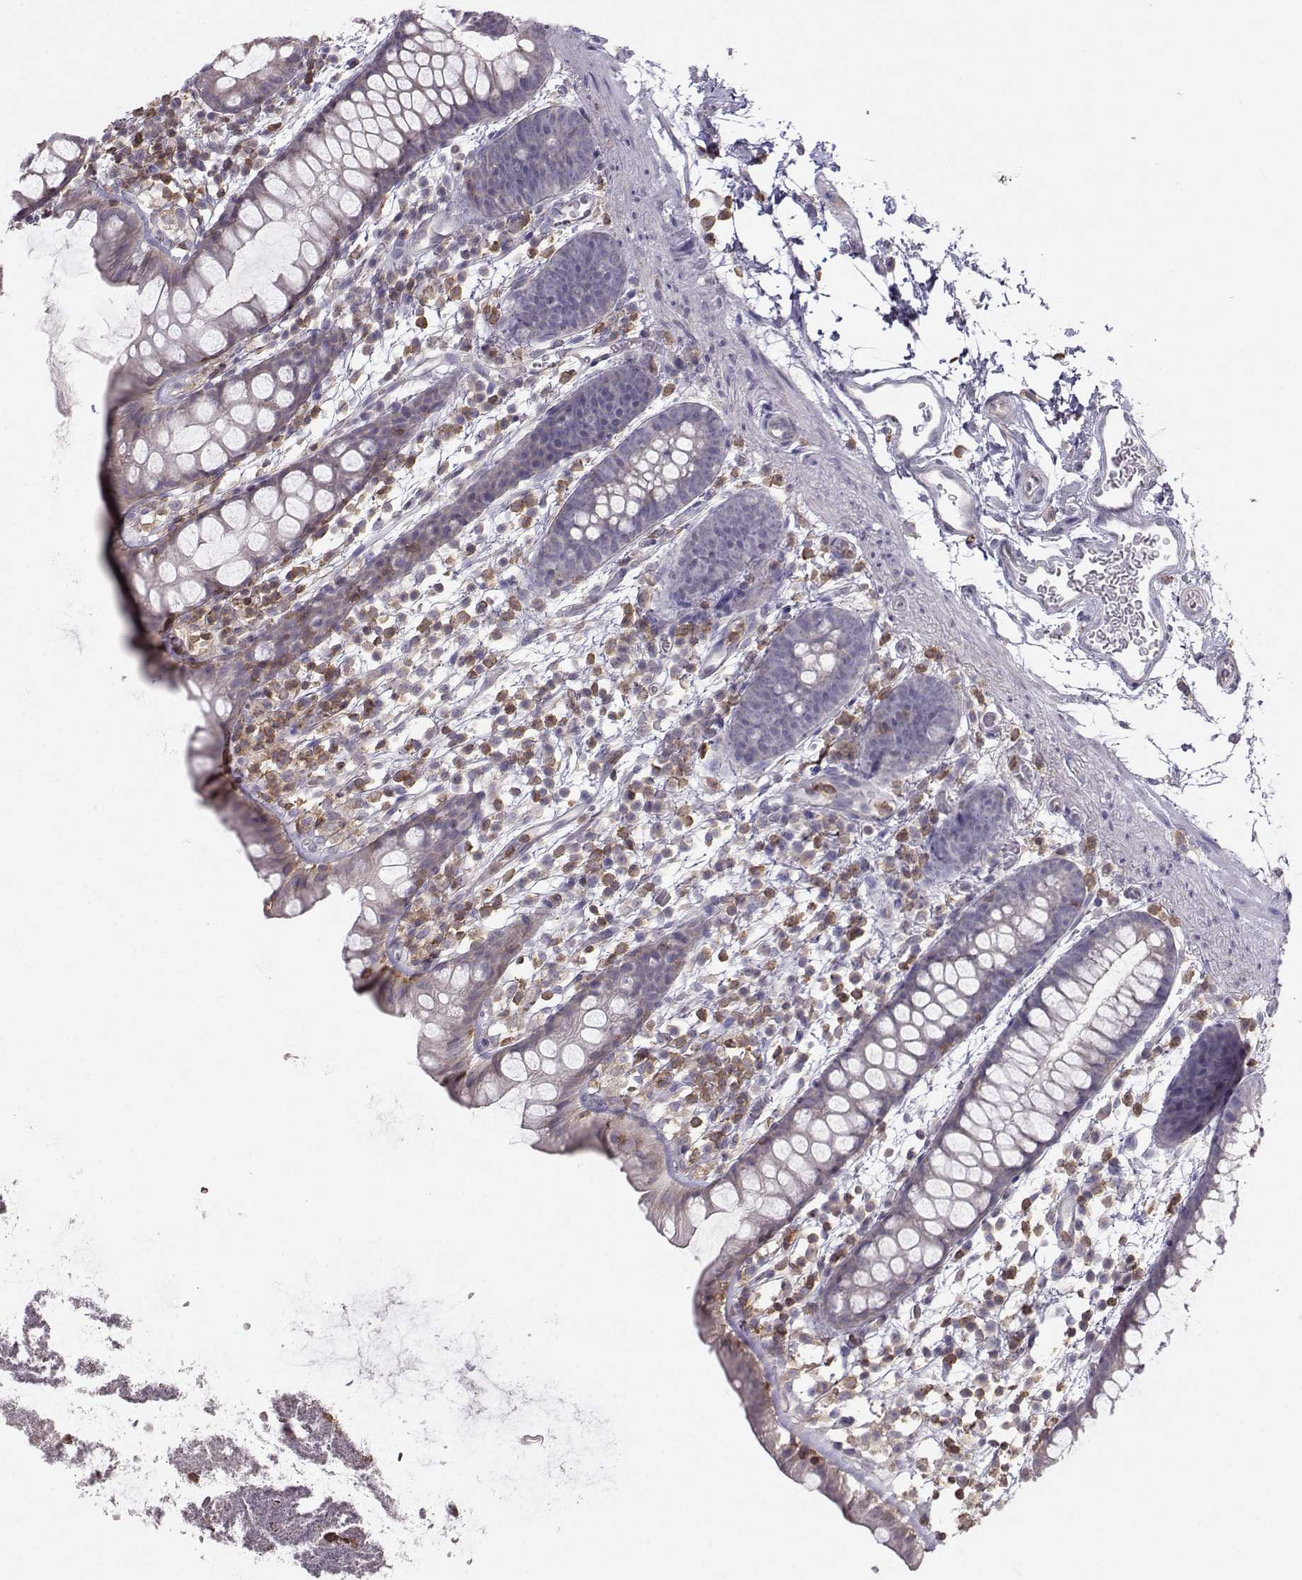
{"staining": {"intensity": "negative", "quantity": "none", "location": "none"}, "tissue": "rectum", "cell_type": "Glandular cells", "image_type": "normal", "snomed": [{"axis": "morphology", "description": "Normal tissue, NOS"}, {"axis": "topography", "description": "Rectum"}], "caption": "The IHC image has no significant positivity in glandular cells of rectum. (DAB (3,3'-diaminobenzidine) immunohistochemistry with hematoxylin counter stain).", "gene": "ZBTB32", "patient": {"sex": "male", "age": 57}}